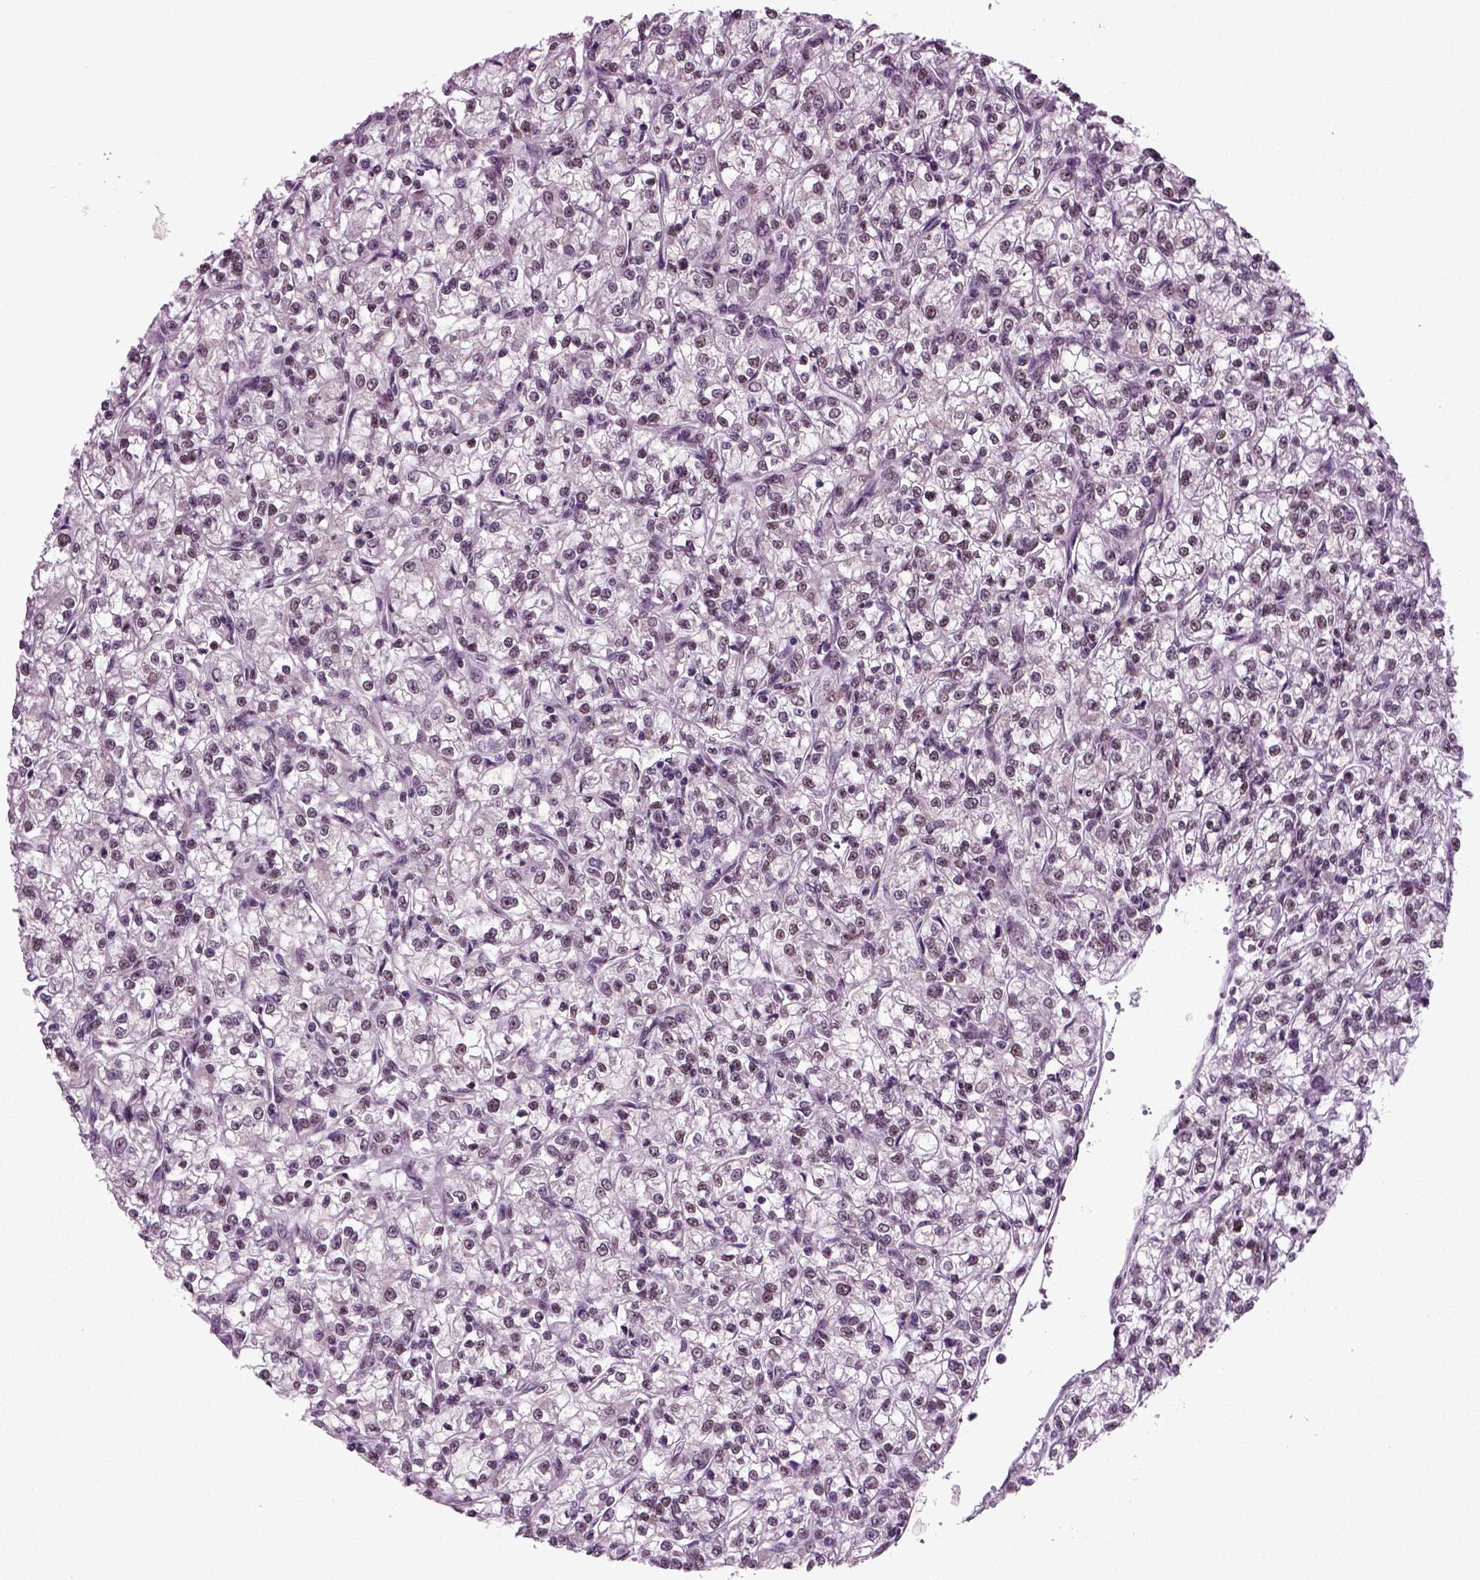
{"staining": {"intensity": "moderate", "quantity": "25%-75%", "location": "nuclear"}, "tissue": "renal cancer", "cell_type": "Tumor cells", "image_type": "cancer", "snomed": [{"axis": "morphology", "description": "Adenocarcinoma, NOS"}, {"axis": "topography", "description": "Kidney"}], "caption": "A brown stain labels moderate nuclear staining of a protein in human adenocarcinoma (renal) tumor cells.", "gene": "RCOR3", "patient": {"sex": "female", "age": 59}}